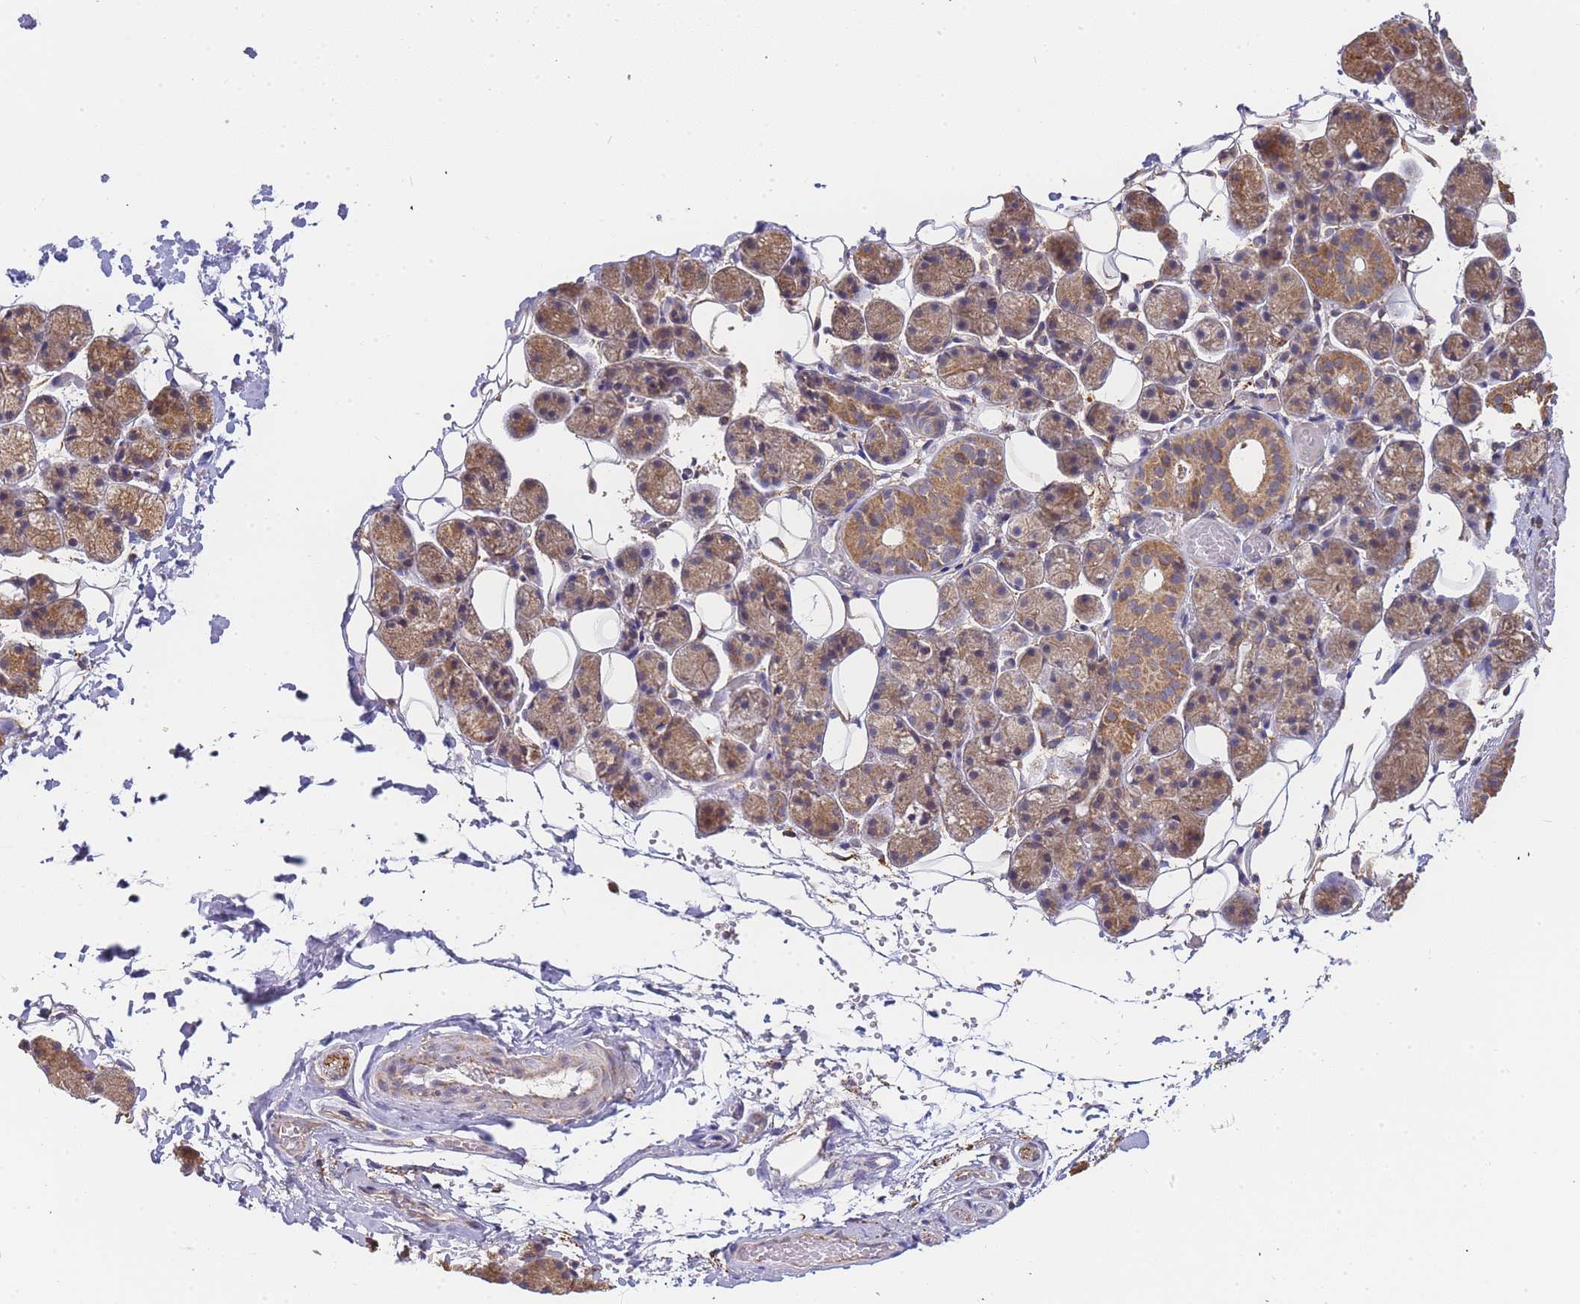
{"staining": {"intensity": "moderate", "quantity": ">75%", "location": "cytoplasmic/membranous"}, "tissue": "salivary gland", "cell_type": "Glandular cells", "image_type": "normal", "snomed": [{"axis": "morphology", "description": "Normal tissue, NOS"}, {"axis": "topography", "description": "Salivary gland"}], "caption": "Human salivary gland stained for a protein (brown) reveals moderate cytoplasmic/membranous positive expression in about >75% of glandular cells.", "gene": "ADCY9", "patient": {"sex": "female", "age": 33}}